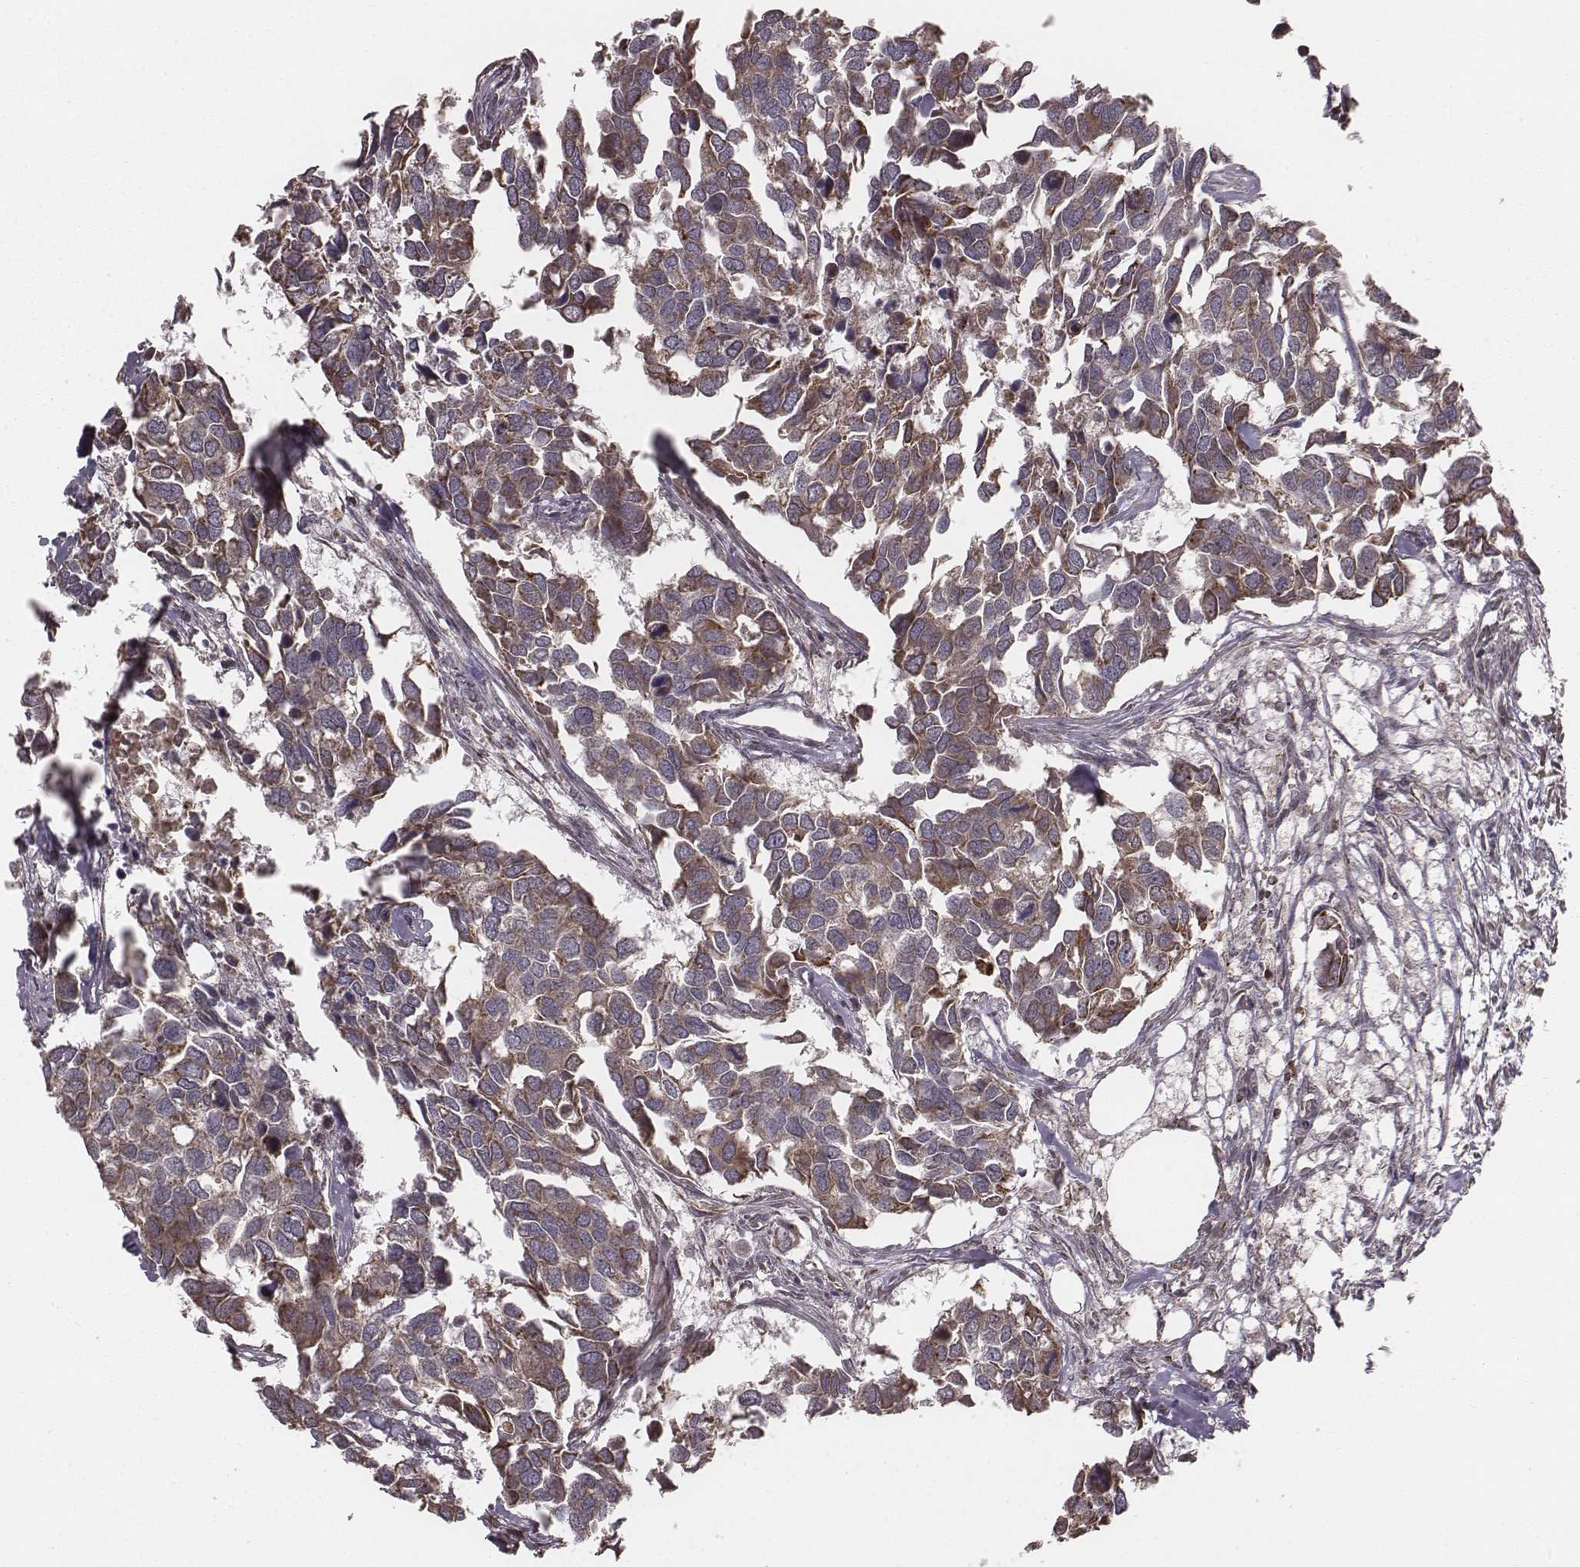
{"staining": {"intensity": "moderate", "quantity": ">75%", "location": "cytoplasmic/membranous"}, "tissue": "breast cancer", "cell_type": "Tumor cells", "image_type": "cancer", "snomed": [{"axis": "morphology", "description": "Duct carcinoma"}, {"axis": "topography", "description": "Breast"}], "caption": "Immunohistochemistry of breast cancer shows medium levels of moderate cytoplasmic/membranous positivity in approximately >75% of tumor cells. The protein is stained brown, and the nuclei are stained in blue (DAB IHC with brightfield microscopy, high magnification).", "gene": "PDCD2L", "patient": {"sex": "female", "age": 83}}